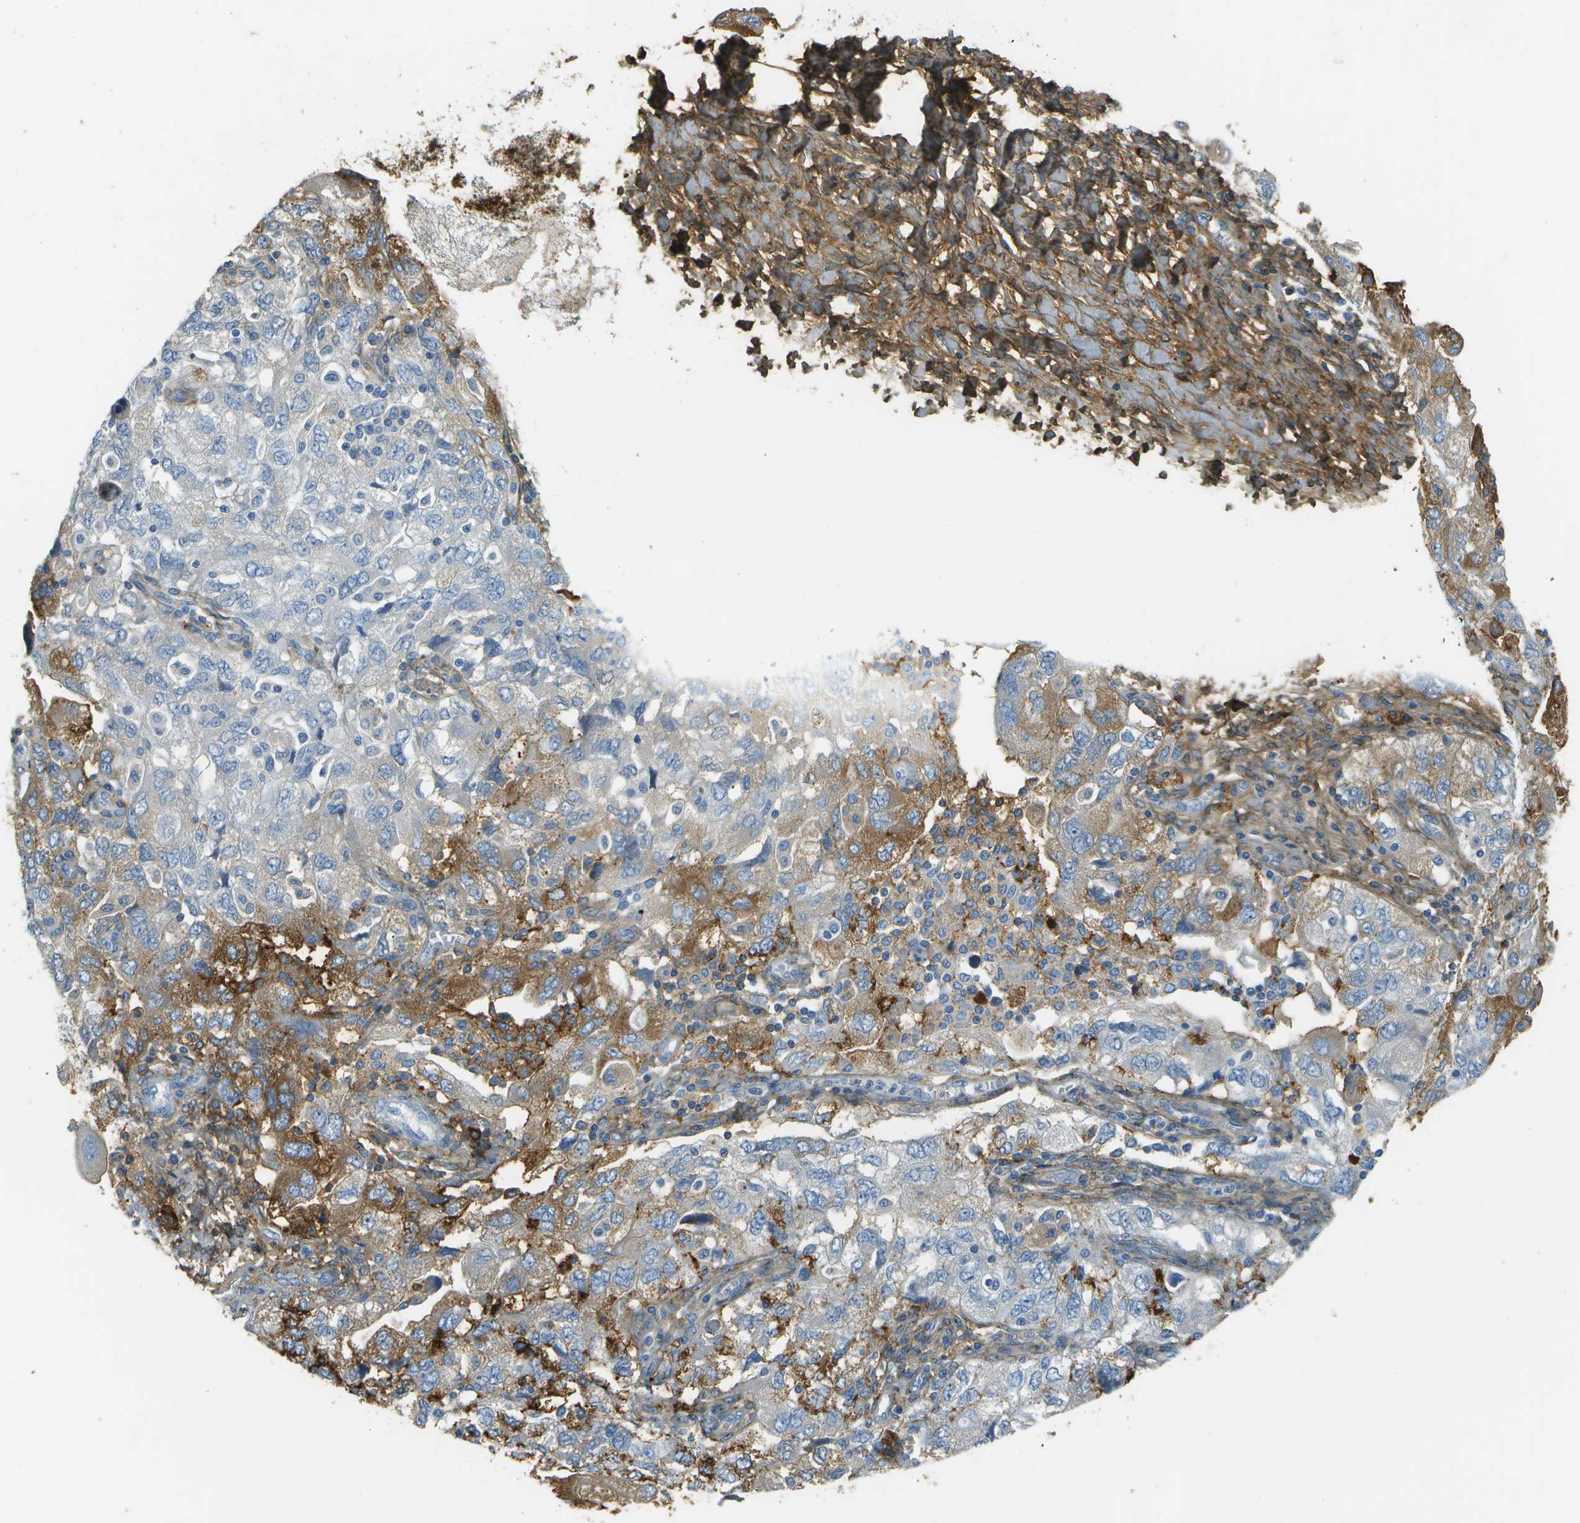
{"staining": {"intensity": "moderate", "quantity": "<25%", "location": "cytoplasmic/membranous"}, "tissue": "ovarian cancer", "cell_type": "Tumor cells", "image_type": "cancer", "snomed": [{"axis": "morphology", "description": "Carcinoma, NOS"}, {"axis": "morphology", "description": "Cystadenocarcinoma, serous, NOS"}, {"axis": "topography", "description": "Ovary"}], "caption": "Immunohistochemical staining of human ovarian serous cystadenocarcinoma reveals low levels of moderate cytoplasmic/membranous expression in about <25% of tumor cells.", "gene": "DCN", "patient": {"sex": "female", "age": 69}}